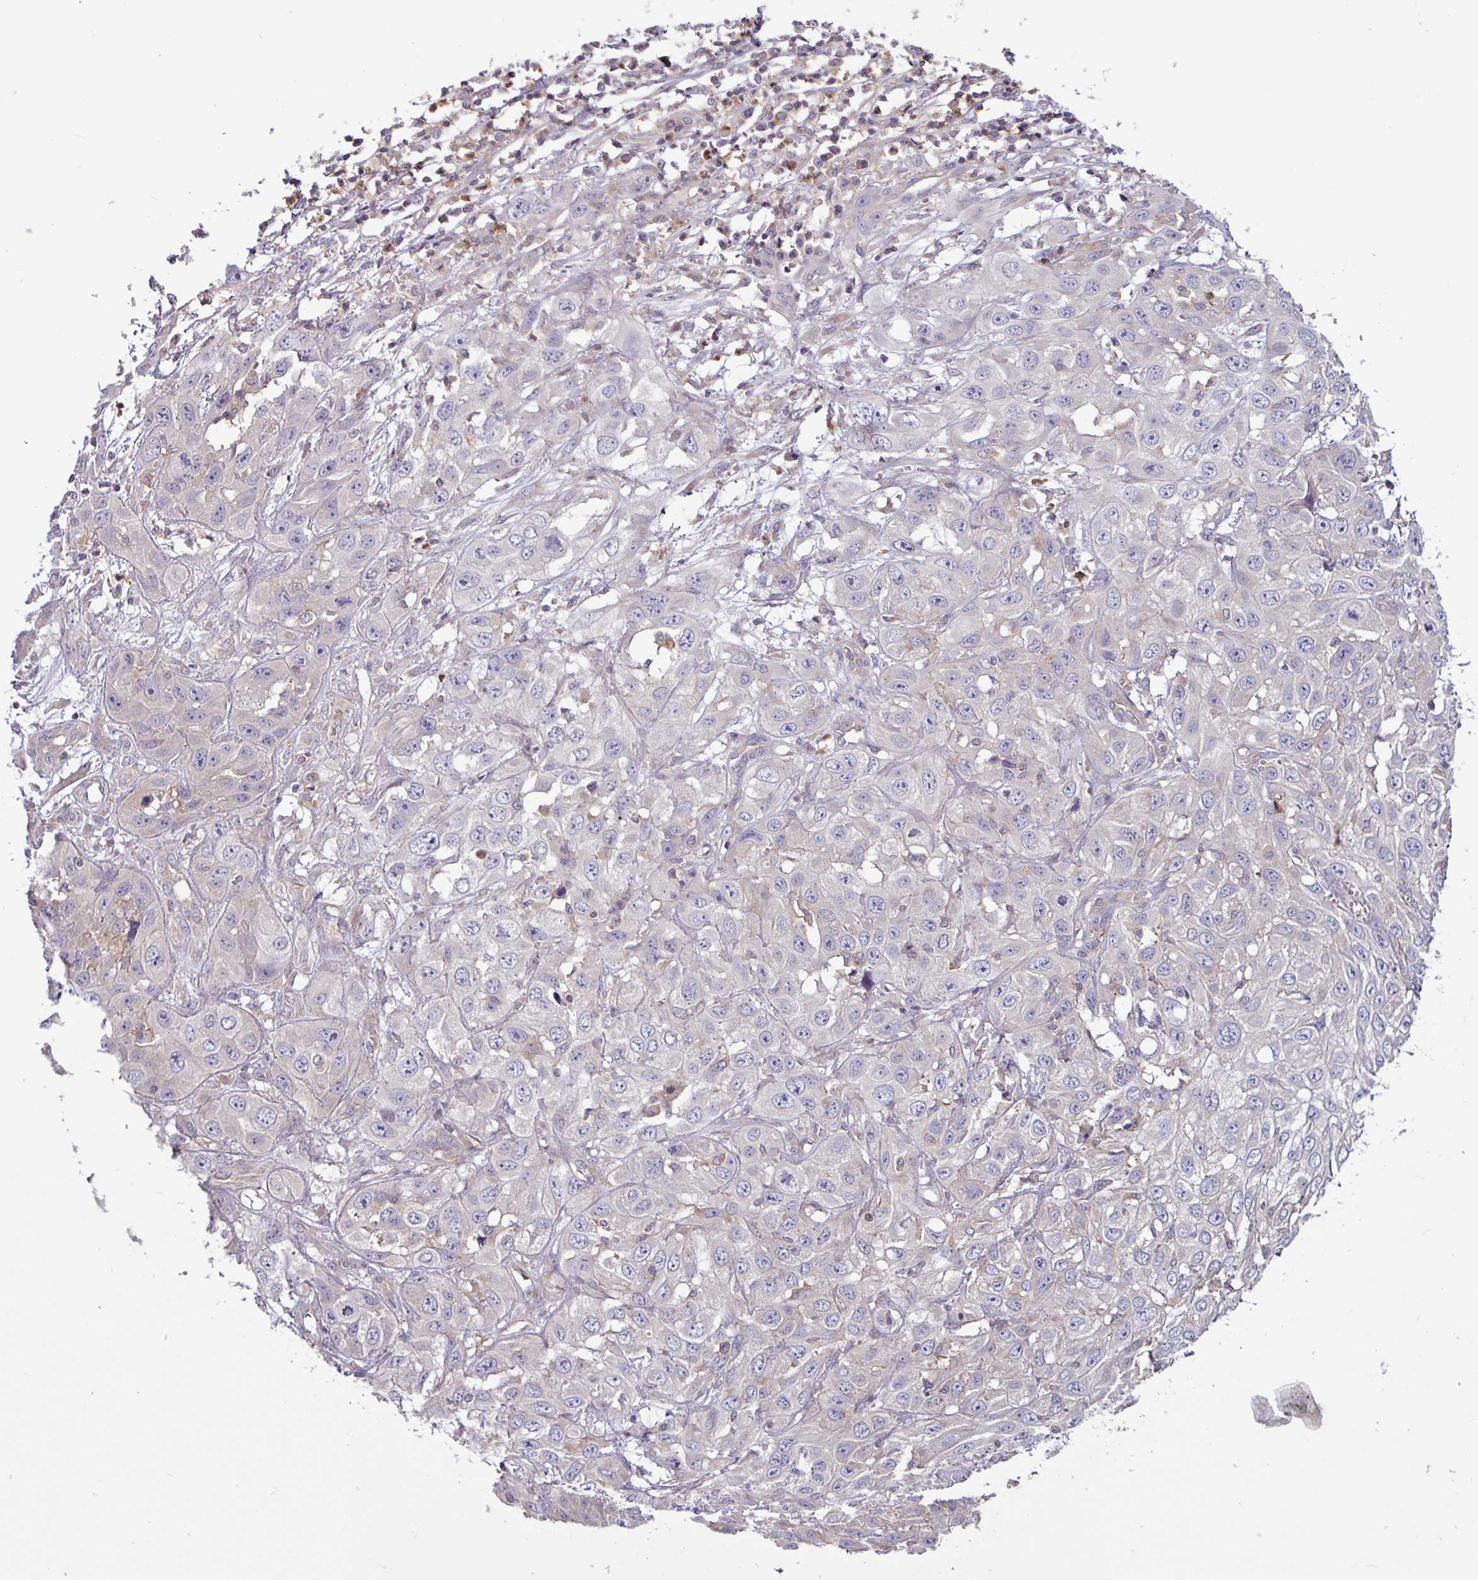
{"staining": {"intensity": "negative", "quantity": "none", "location": "none"}, "tissue": "skin cancer", "cell_type": "Tumor cells", "image_type": "cancer", "snomed": [{"axis": "morphology", "description": "Squamous cell carcinoma, NOS"}, {"axis": "topography", "description": "Skin"}, {"axis": "topography", "description": "Vulva"}], "caption": "Protein analysis of skin squamous cell carcinoma demonstrates no significant expression in tumor cells.", "gene": "ACTR3", "patient": {"sex": "female", "age": 71}}